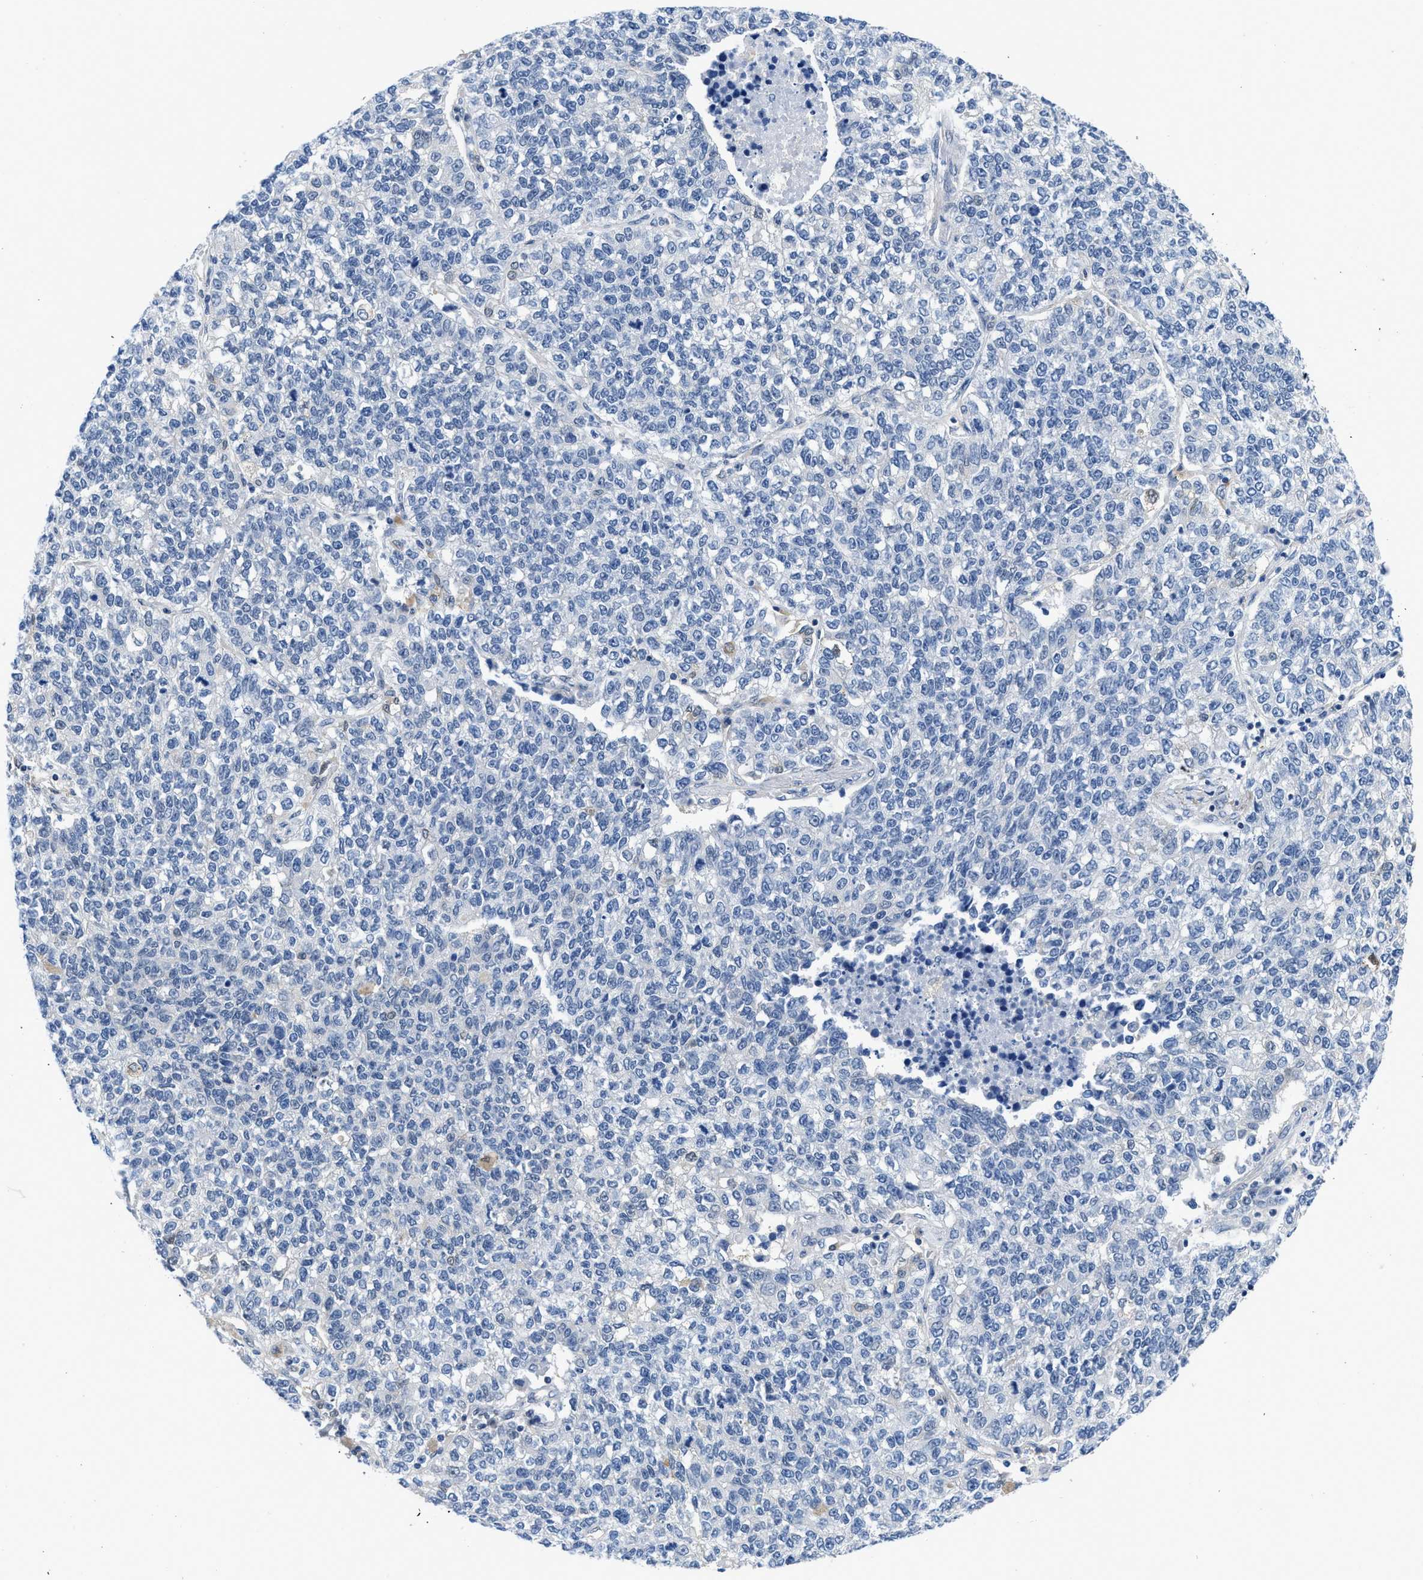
{"staining": {"intensity": "negative", "quantity": "none", "location": "none"}, "tissue": "lung cancer", "cell_type": "Tumor cells", "image_type": "cancer", "snomed": [{"axis": "morphology", "description": "Adenocarcinoma, NOS"}, {"axis": "topography", "description": "Lung"}], "caption": "Tumor cells are negative for protein expression in human lung cancer. (DAB IHC, high magnification).", "gene": "CBR1", "patient": {"sex": "male", "age": 49}}